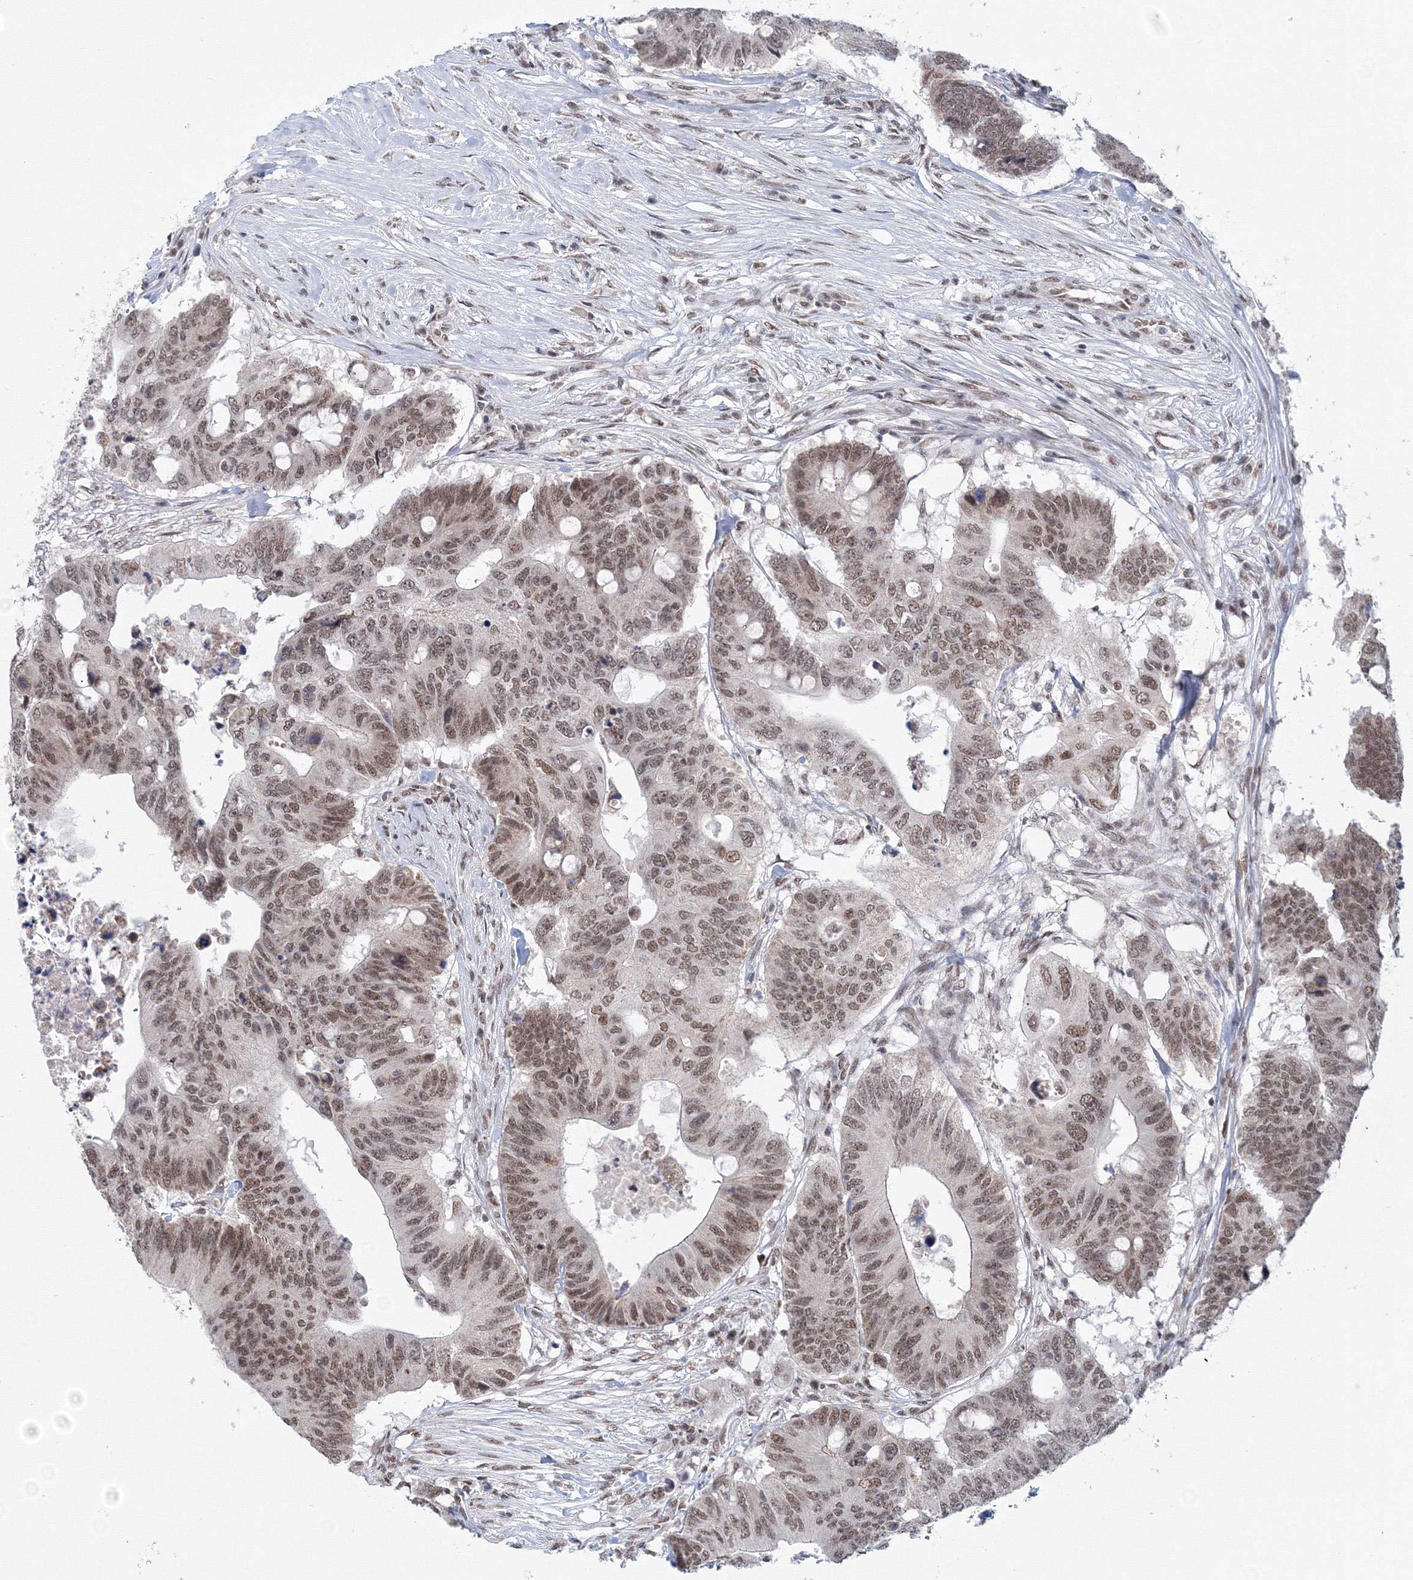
{"staining": {"intensity": "moderate", "quantity": ">75%", "location": "nuclear"}, "tissue": "colorectal cancer", "cell_type": "Tumor cells", "image_type": "cancer", "snomed": [{"axis": "morphology", "description": "Adenocarcinoma, NOS"}, {"axis": "topography", "description": "Colon"}], "caption": "A histopathology image showing moderate nuclear staining in approximately >75% of tumor cells in colorectal cancer, as visualized by brown immunohistochemical staining.", "gene": "SF3B6", "patient": {"sex": "male", "age": 71}}